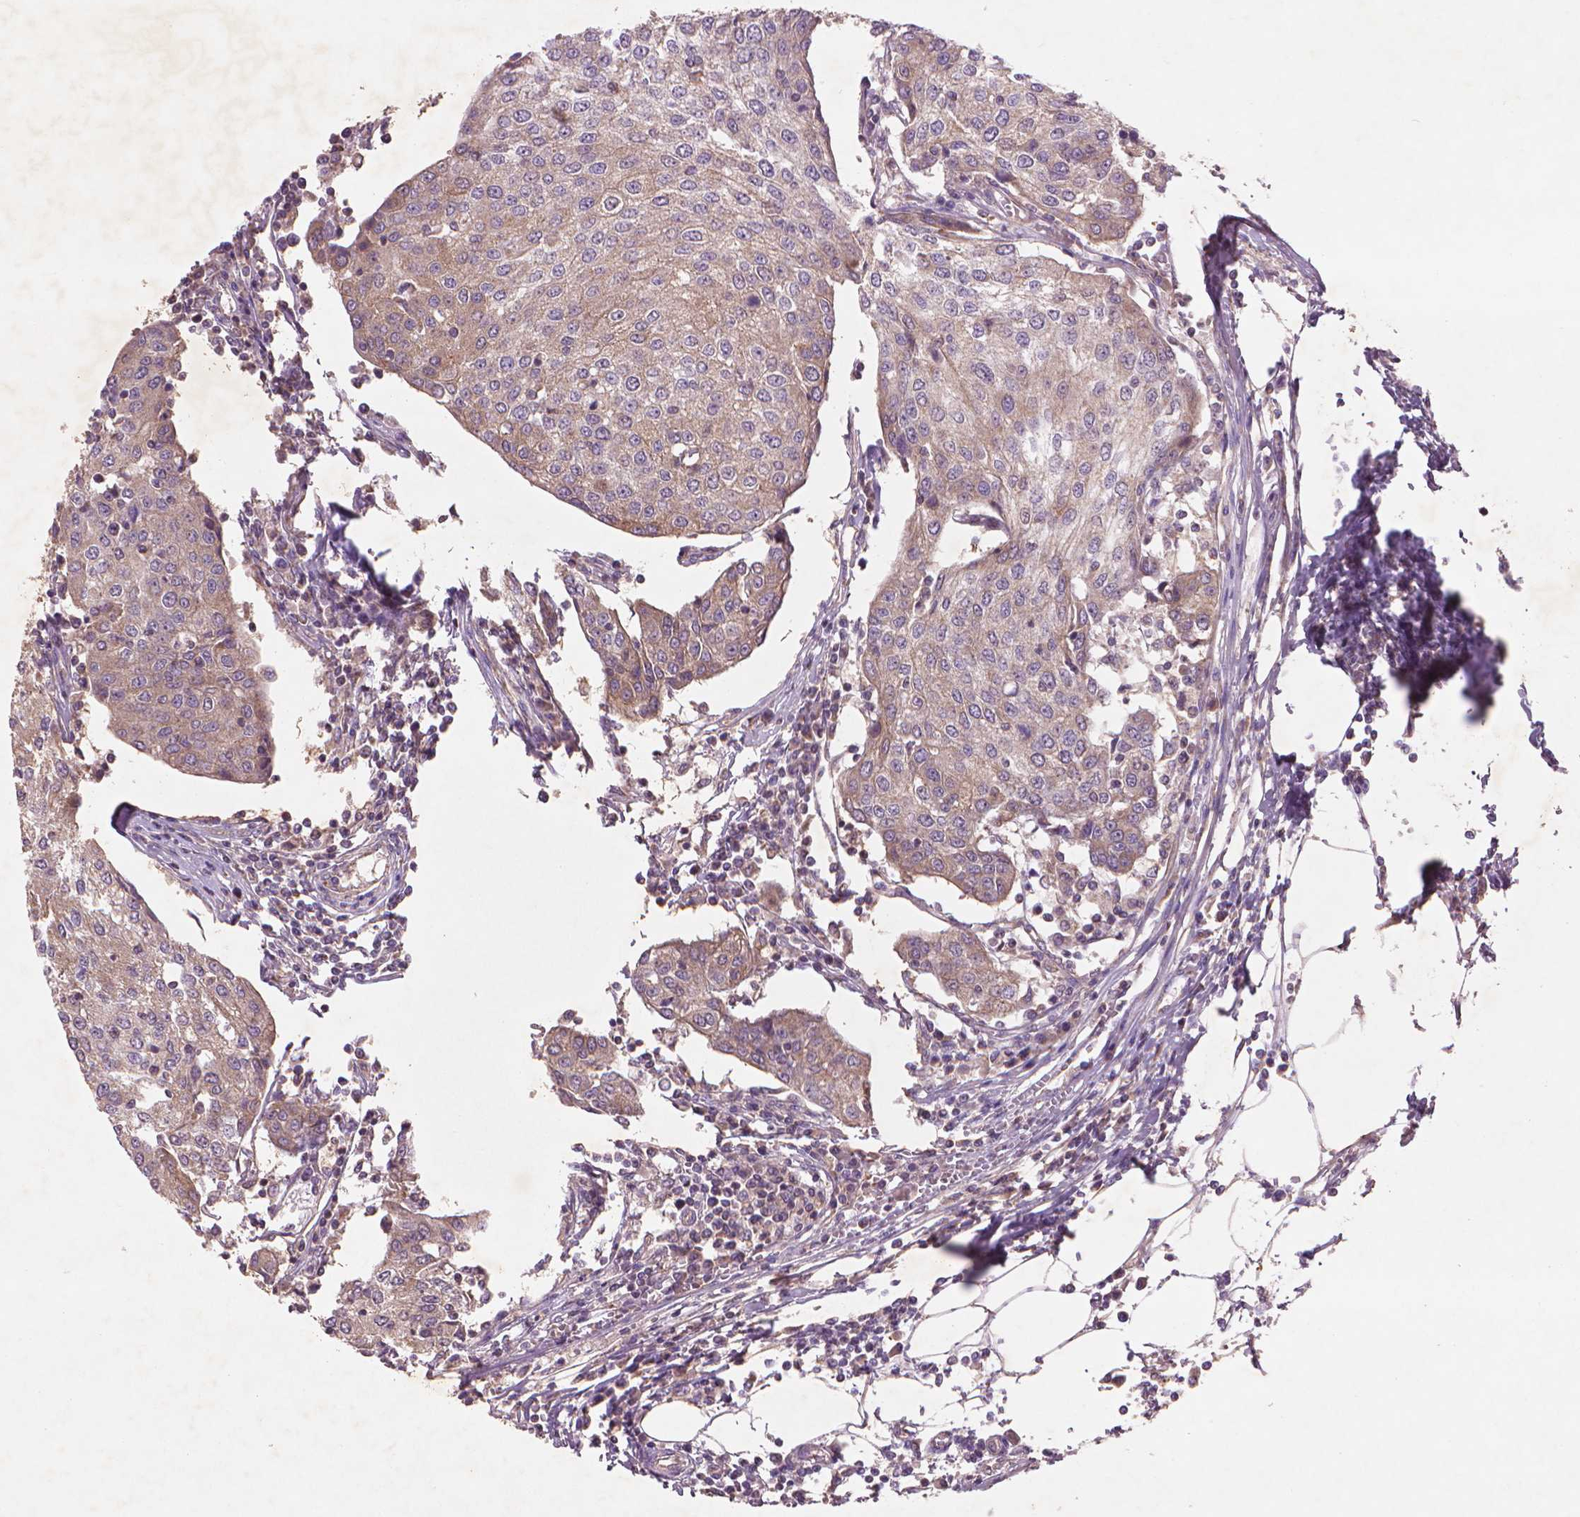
{"staining": {"intensity": "weak", "quantity": "25%-75%", "location": "cytoplasmic/membranous"}, "tissue": "urothelial cancer", "cell_type": "Tumor cells", "image_type": "cancer", "snomed": [{"axis": "morphology", "description": "Urothelial carcinoma, High grade"}, {"axis": "topography", "description": "Urinary bladder"}], "caption": "Immunohistochemistry (DAB) staining of urothelial cancer reveals weak cytoplasmic/membranous protein positivity in about 25%-75% of tumor cells.", "gene": "NLRX1", "patient": {"sex": "female", "age": 85}}